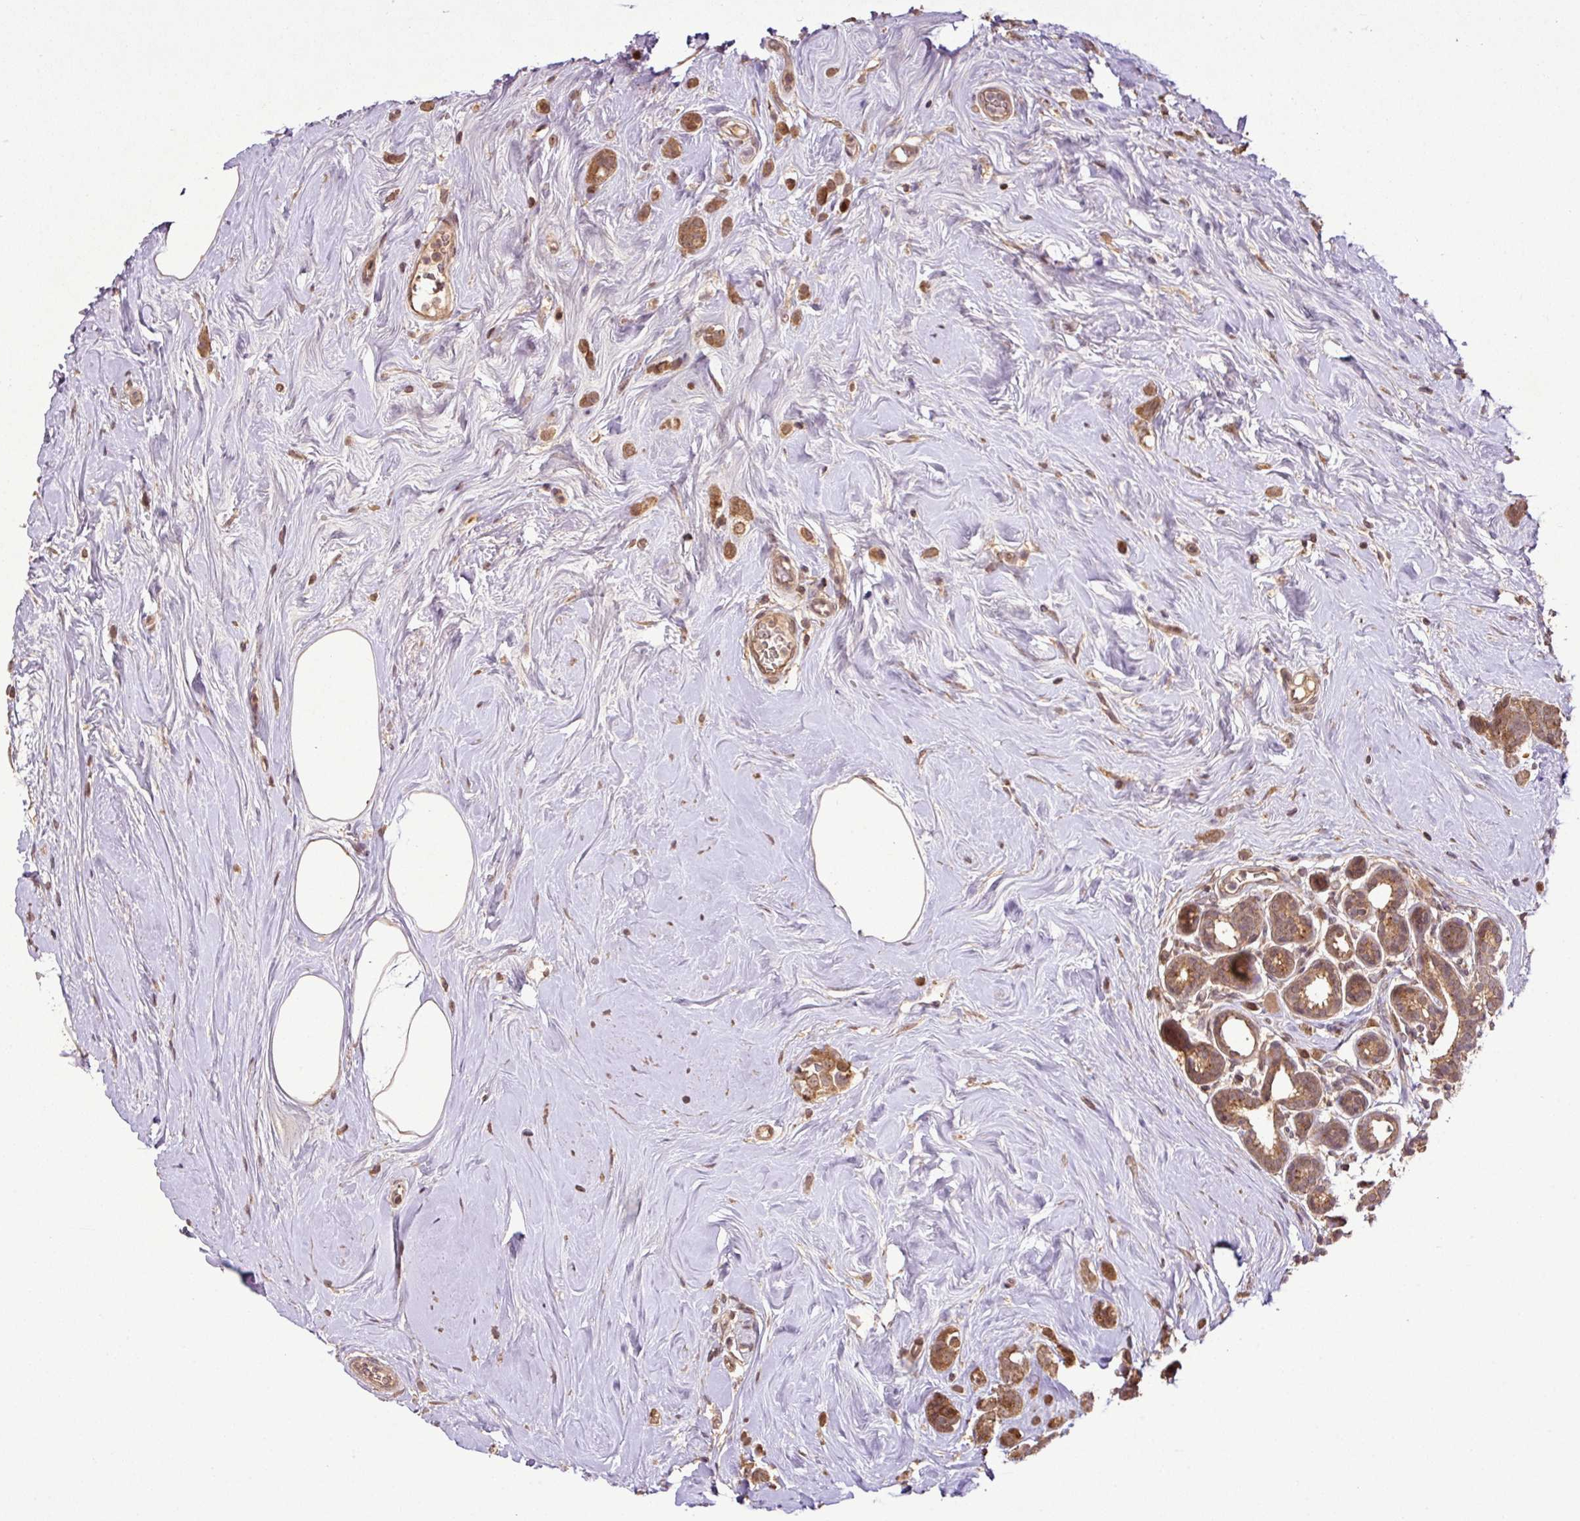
{"staining": {"intensity": "moderate", "quantity": ">75%", "location": "cytoplasmic/membranous,nuclear"}, "tissue": "breast cancer", "cell_type": "Tumor cells", "image_type": "cancer", "snomed": [{"axis": "morphology", "description": "Duct carcinoma"}, {"axis": "topography", "description": "Breast"}], "caption": "An image of human breast infiltrating ductal carcinoma stained for a protein demonstrates moderate cytoplasmic/membranous and nuclear brown staining in tumor cells.", "gene": "FAIM", "patient": {"sex": "female", "age": 75}}